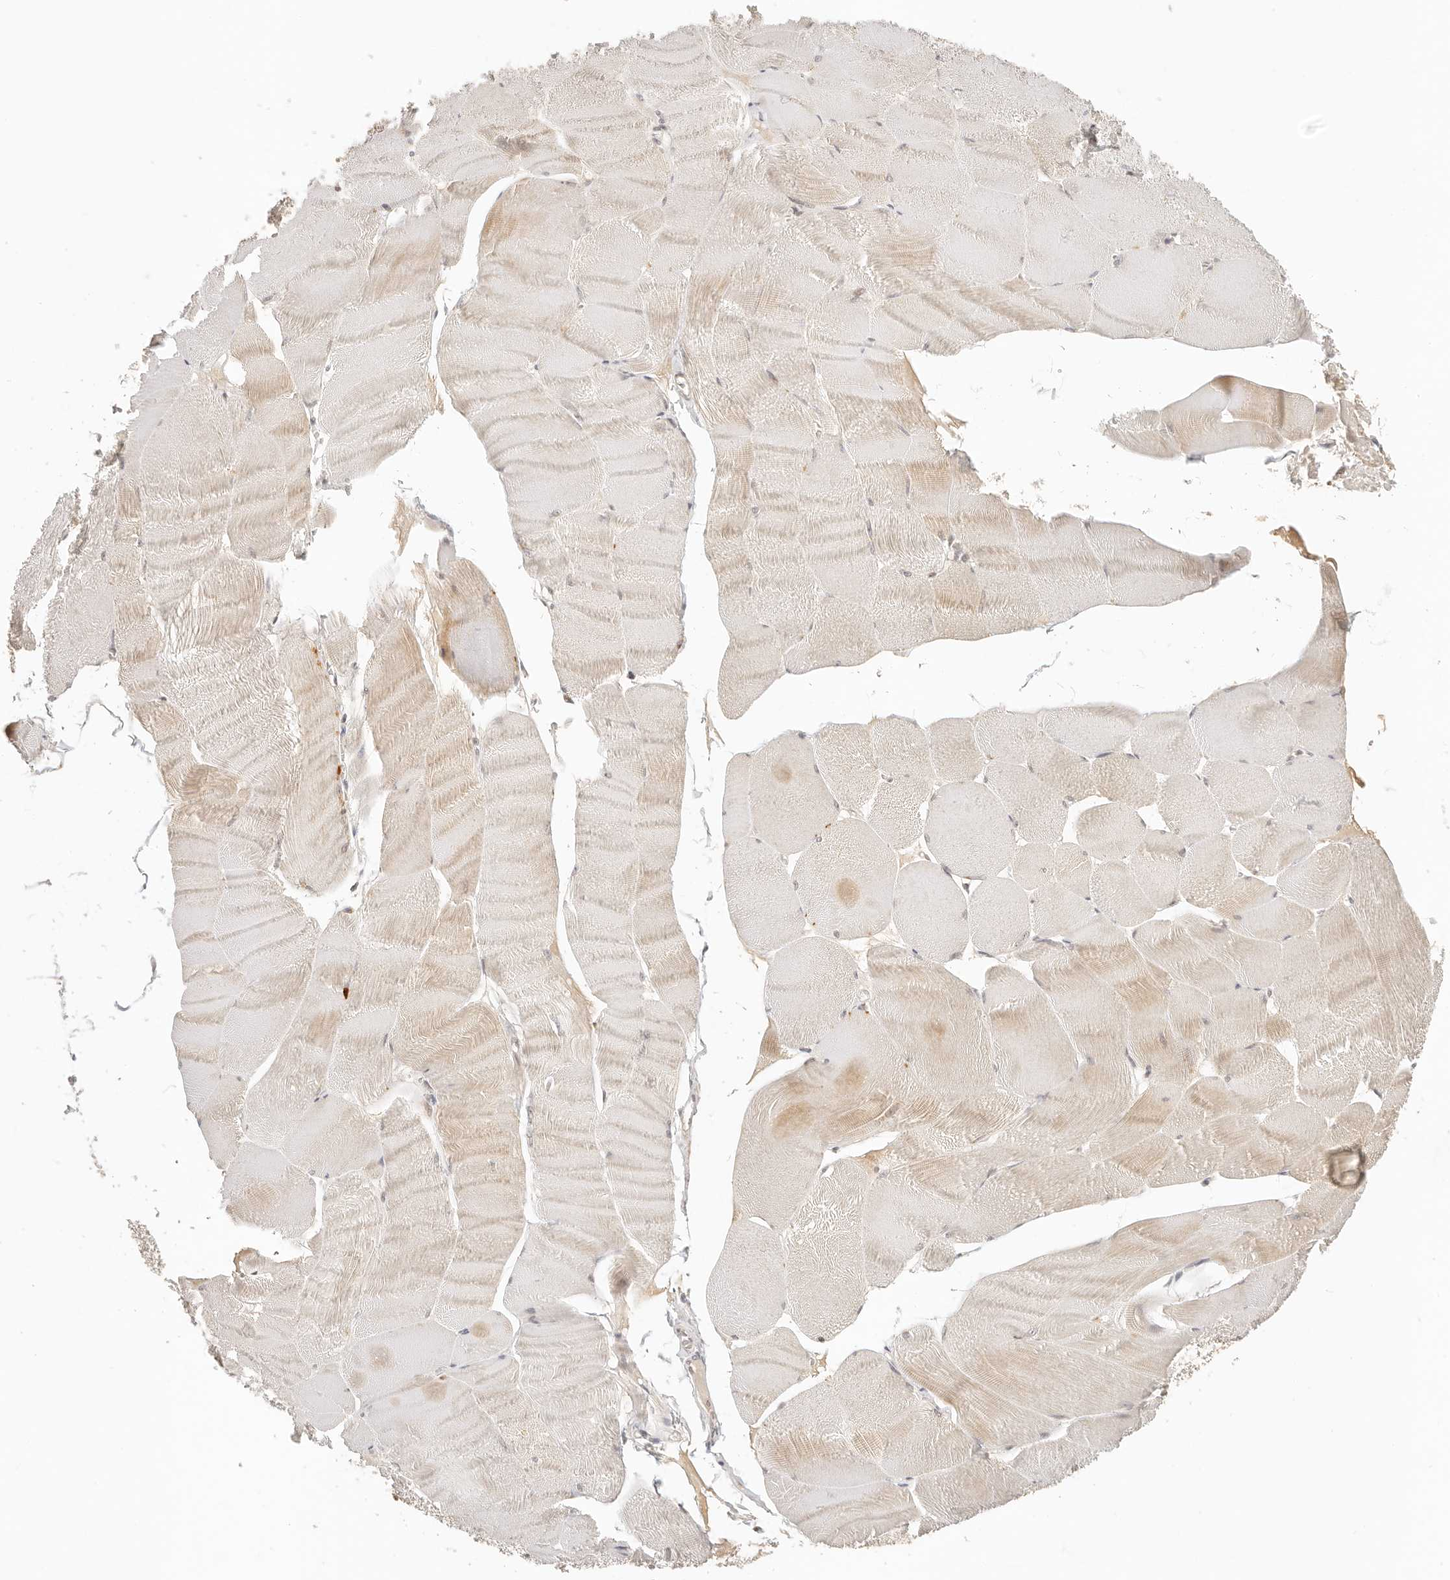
{"staining": {"intensity": "moderate", "quantity": "<25%", "location": "cytoplasmic/membranous,nuclear"}, "tissue": "skeletal muscle", "cell_type": "Myocytes", "image_type": "normal", "snomed": [{"axis": "morphology", "description": "Normal tissue, NOS"}, {"axis": "morphology", "description": "Basal cell carcinoma"}, {"axis": "topography", "description": "Skeletal muscle"}], "caption": "This is a histology image of IHC staining of benign skeletal muscle, which shows moderate positivity in the cytoplasmic/membranous,nuclear of myocytes.", "gene": "INTS11", "patient": {"sex": "female", "age": 64}}